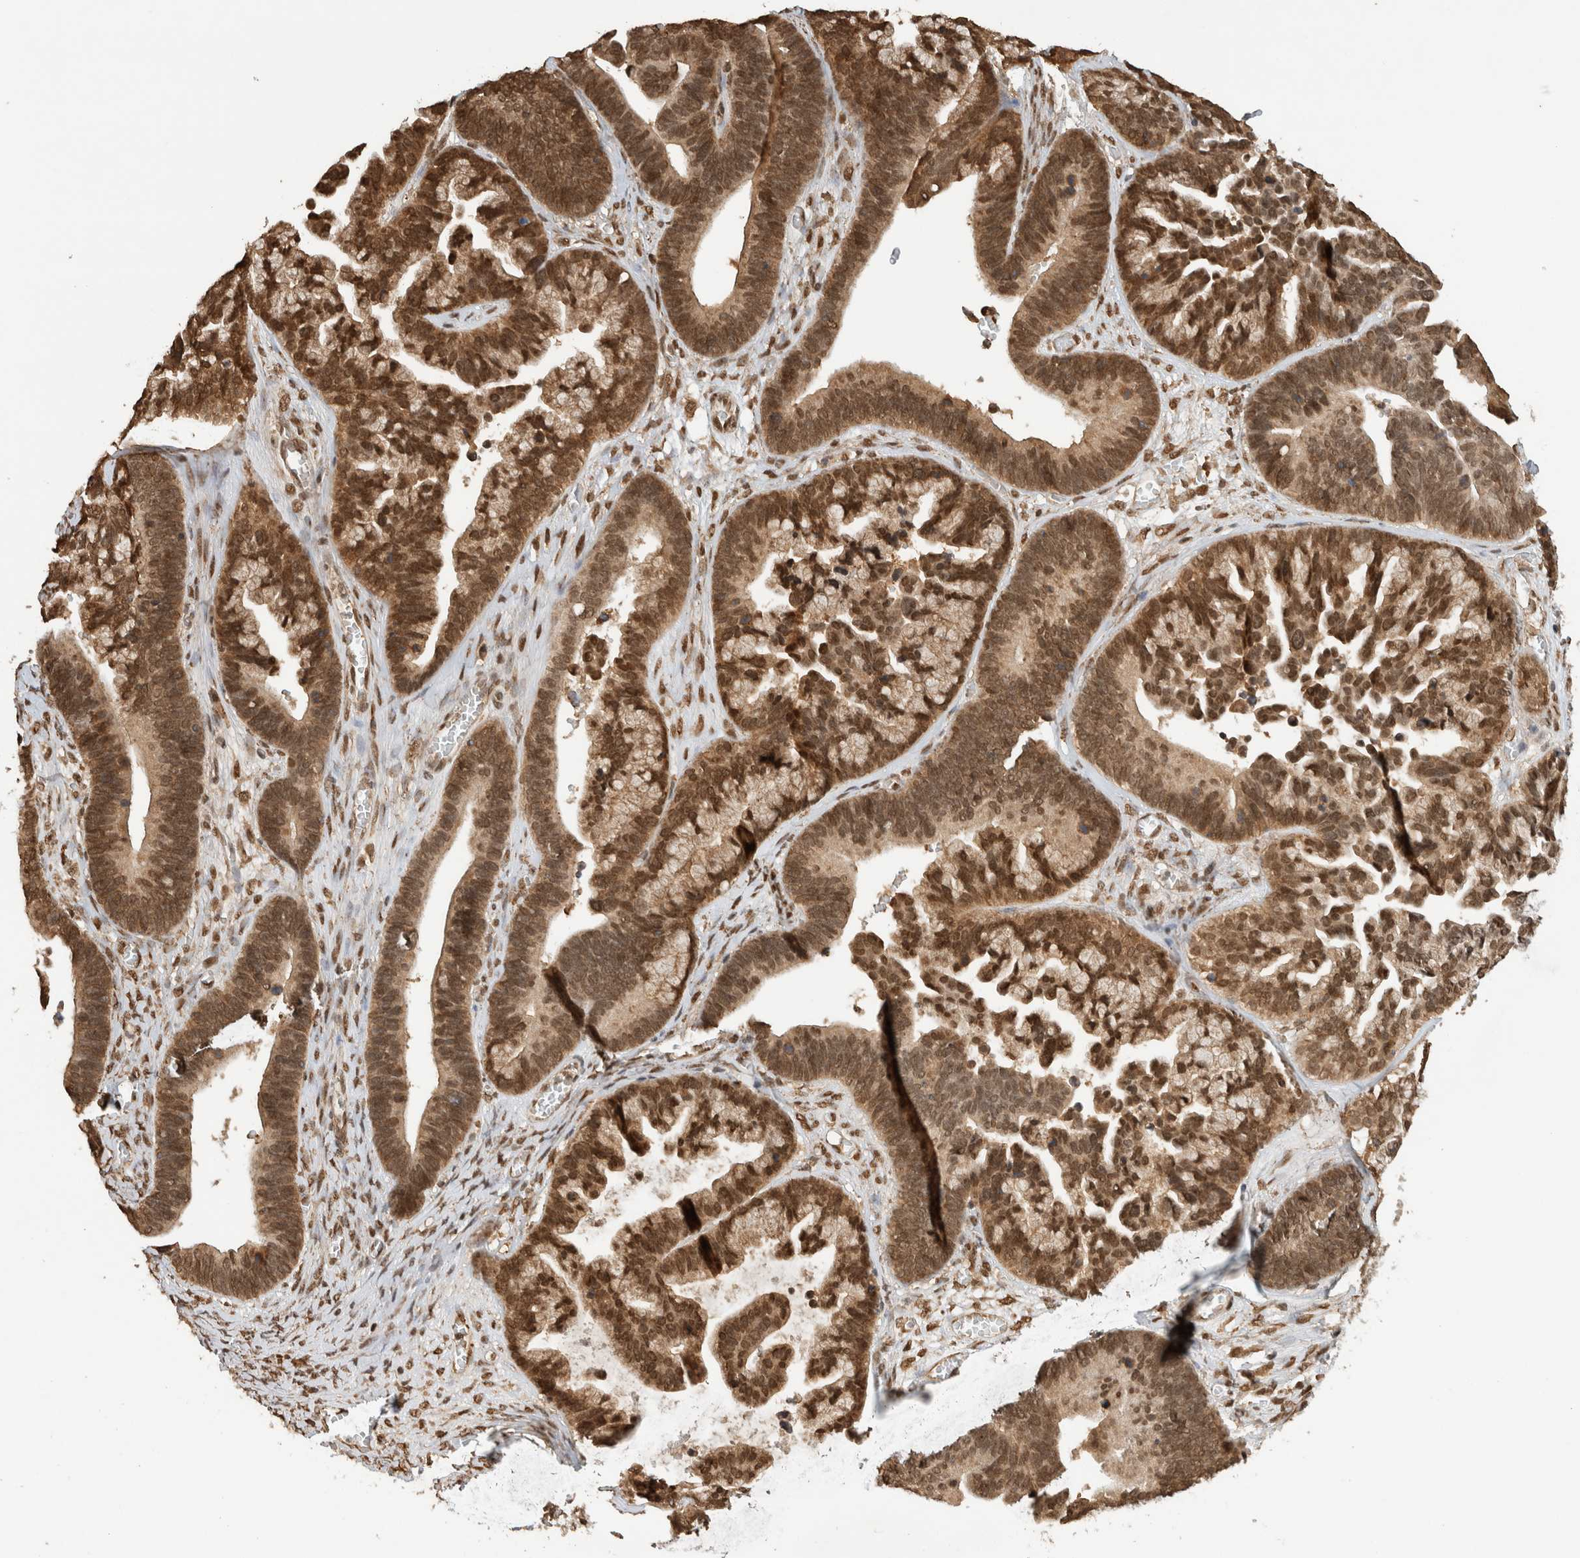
{"staining": {"intensity": "strong", "quantity": ">75%", "location": "cytoplasmic/membranous,nuclear"}, "tissue": "ovarian cancer", "cell_type": "Tumor cells", "image_type": "cancer", "snomed": [{"axis": "morphology", "description": "Cystadenocarcinoma, serous, NOS"}, {"axis": "topography", "description": "Ovary"}], "caption": "Protein positivity by immunohistochemistry shows strong cytoplasmic/membranous and nuclear positivity in approximately >75% of tumor cells in ovarian cancer.", "gene": "C1orf21", "patient": {"sex": "female", "age": 56}}